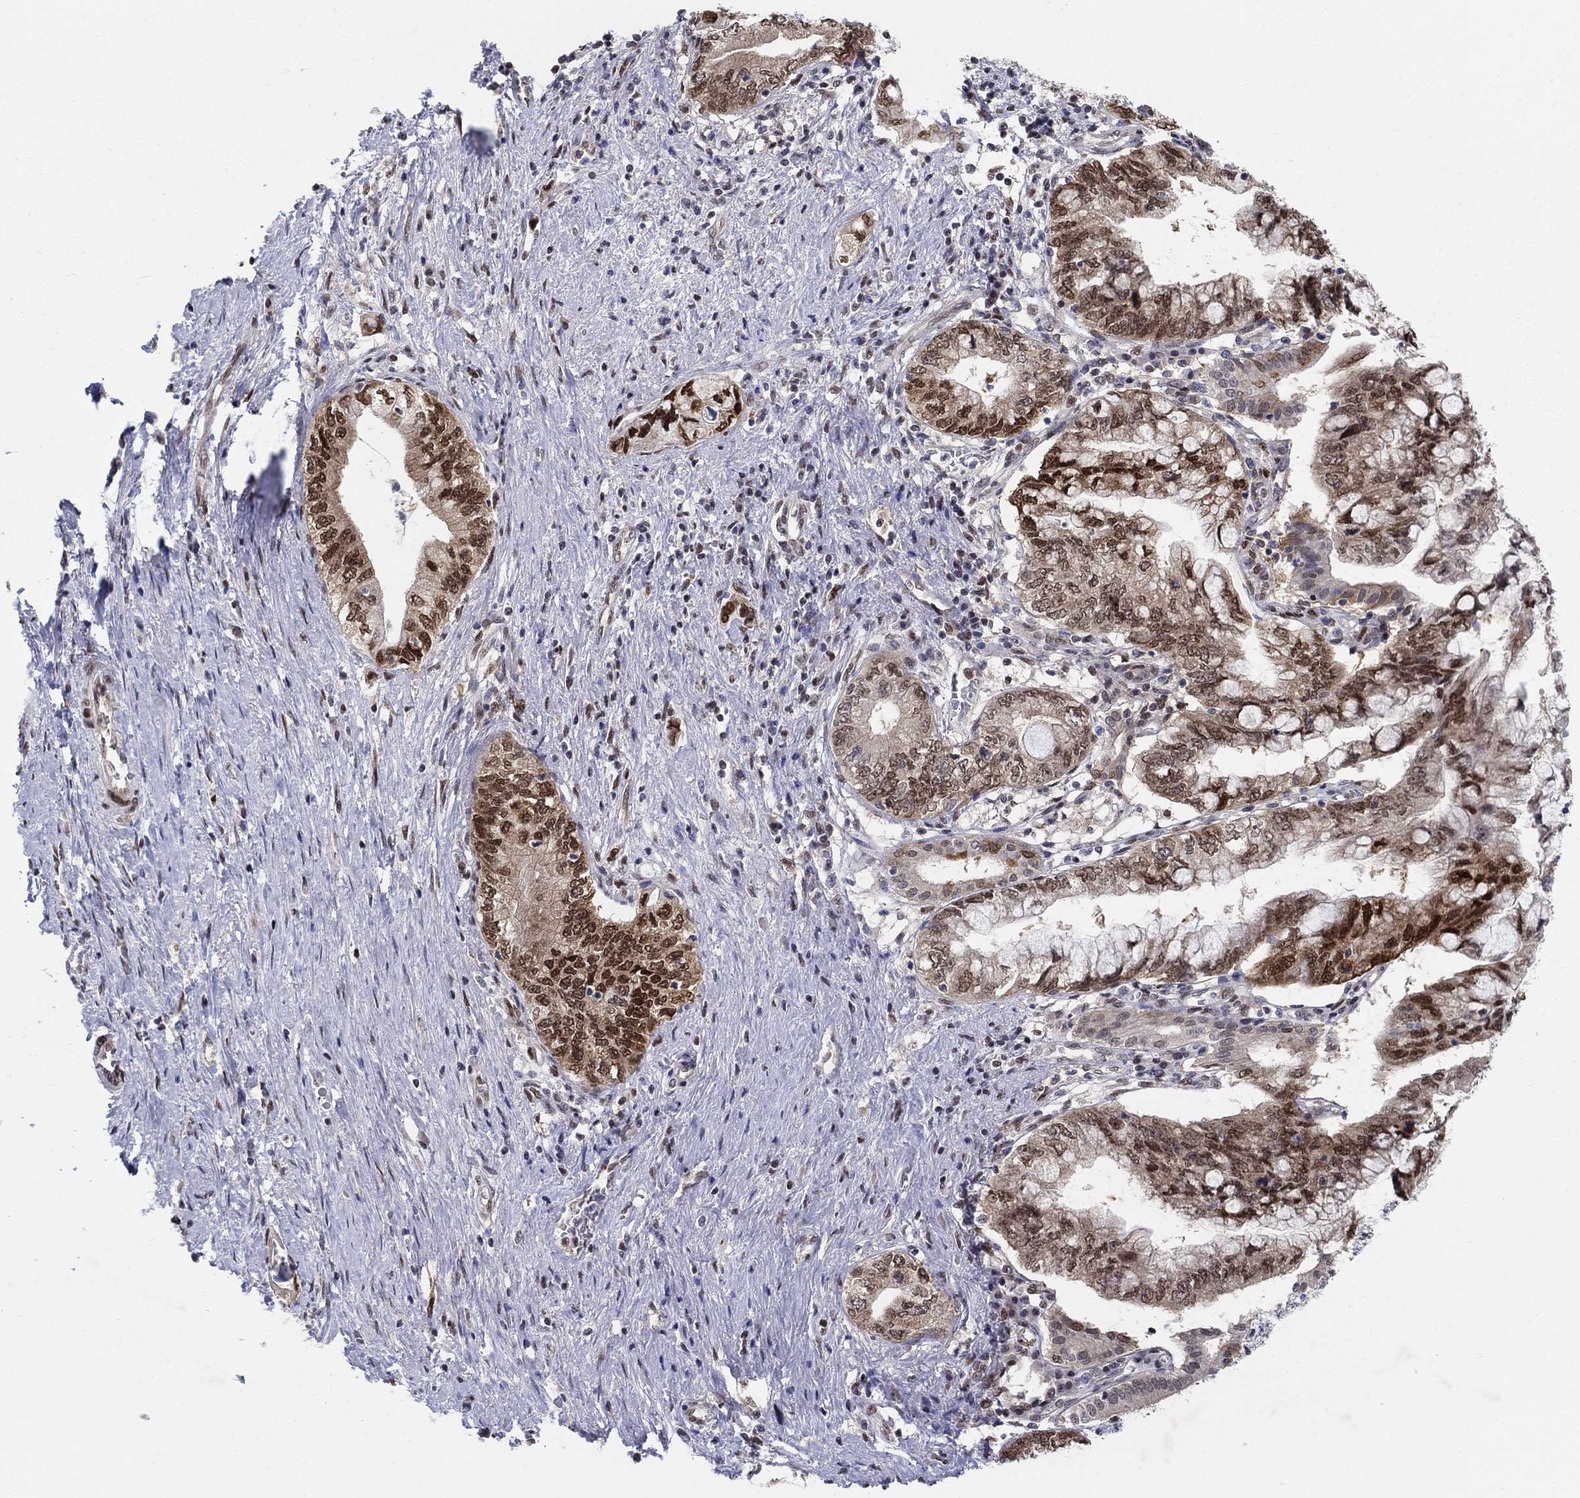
{"staining": {"intensity": "strong", "quantity": "<25%", "location": "nuclear"}, "tissue": "pancreatic cancer", "cell_type": "Tumor cells", "image_type": "cancer", "snomed": [{"axis": "morphology", "description": "Adenocarcinoma, NOS"}, {"axis": "topography", "description": "Pancreas"}], "caption": "Protein staining displays strong nuclear positivity in about <25% of tumor cells in pancreatic cancer (adenocarcinoma). The protein of interest is shown in brown color, while the nuclei are stained blue.", "gene": "CENPE", "patient": {"sex": "female", "age": 73}}